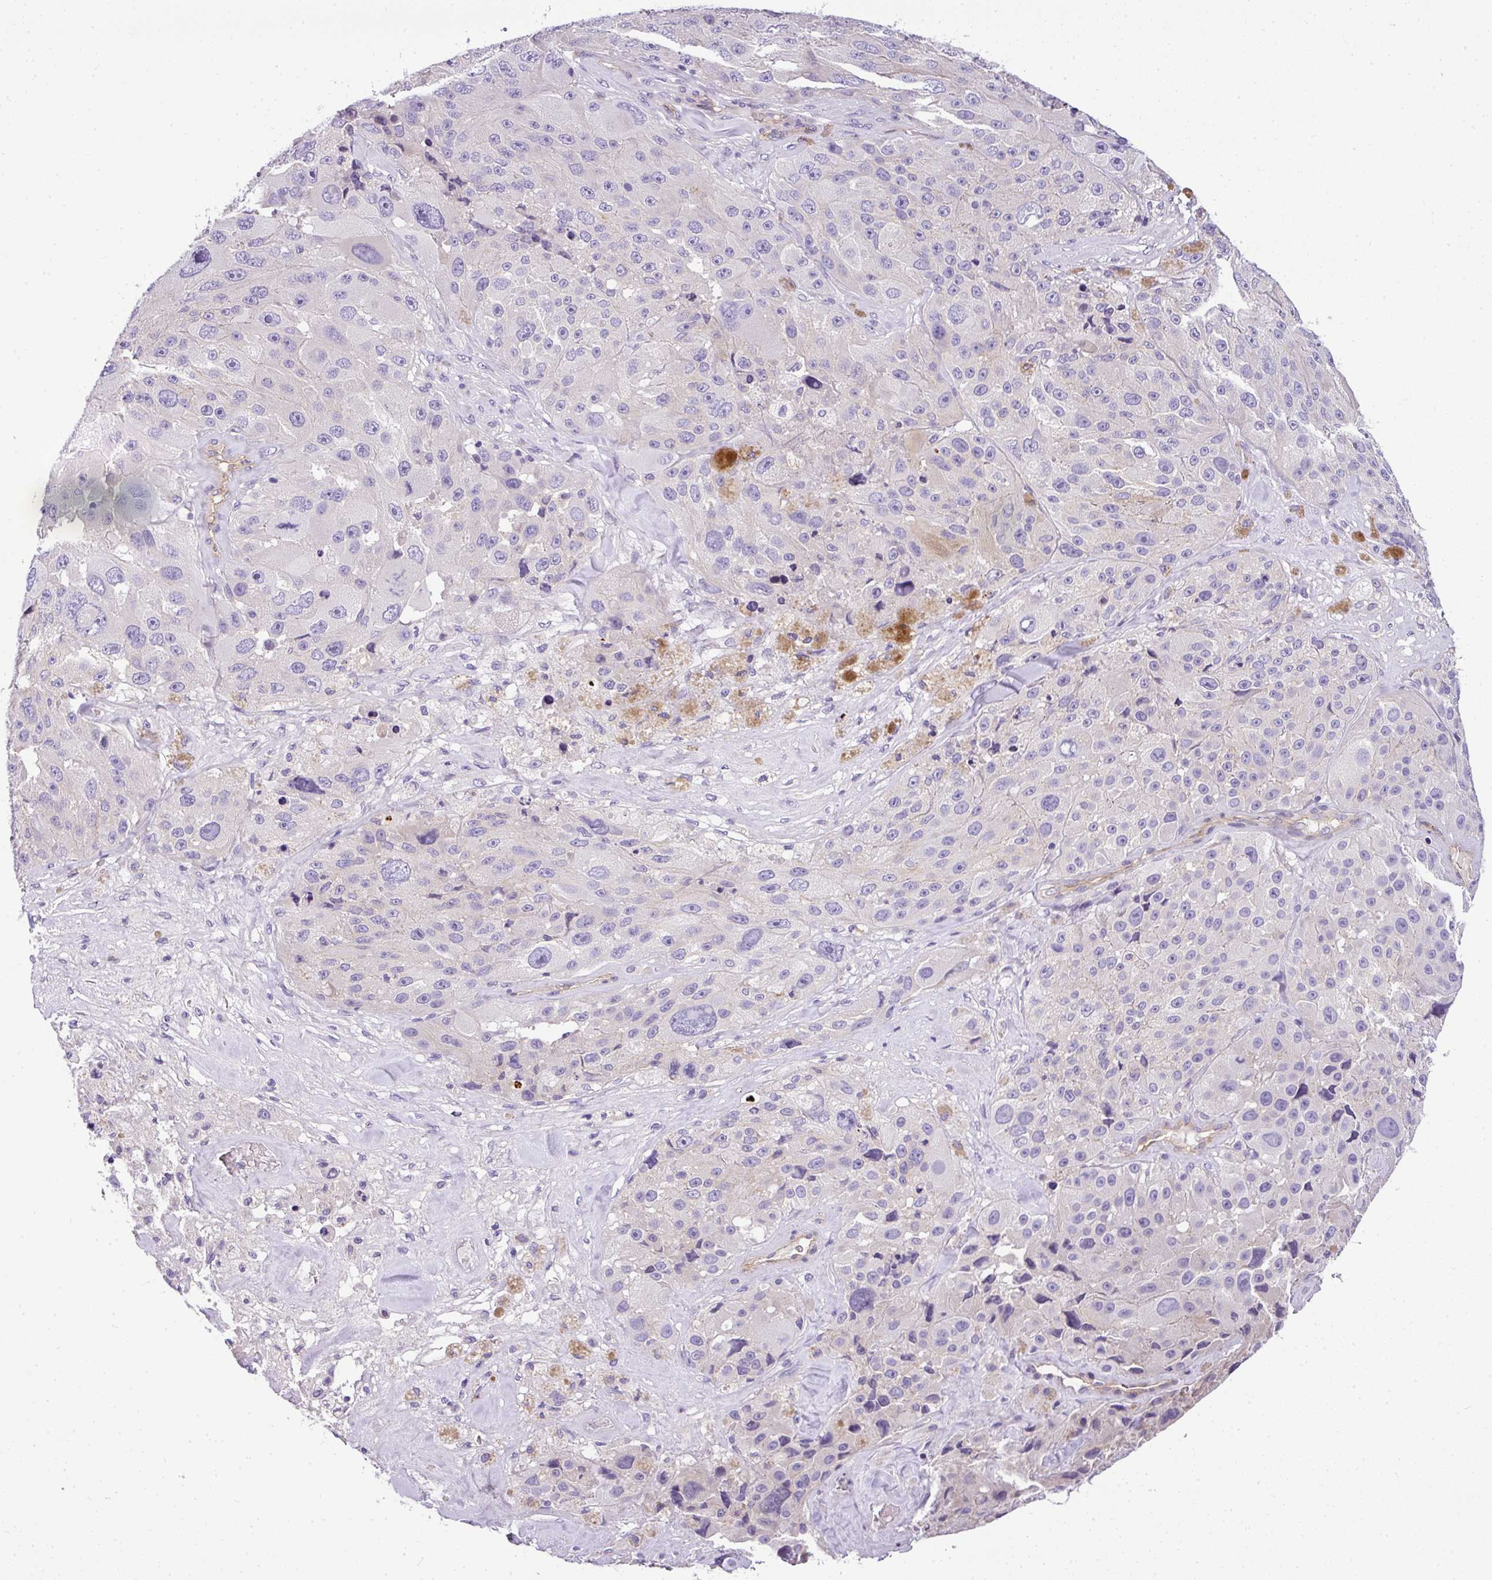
{"staining": {"intensity": "negative", "quantity": "none", "location": "none"}, "tissue": "melanoma", "cell_type": "Tumor cells", "image_type": "cancer", "snomed": [{"axis": "morphology", "description": "Malignant melanoma, Metastatic site"}, {"axis": "topography", "description": "Lymph node"}], "caption": "A histopathology image of human melanoma is negative for staining in tumor cells.", "gene": "OR11H4", "patient": {"sex": "male", "age": 62}}